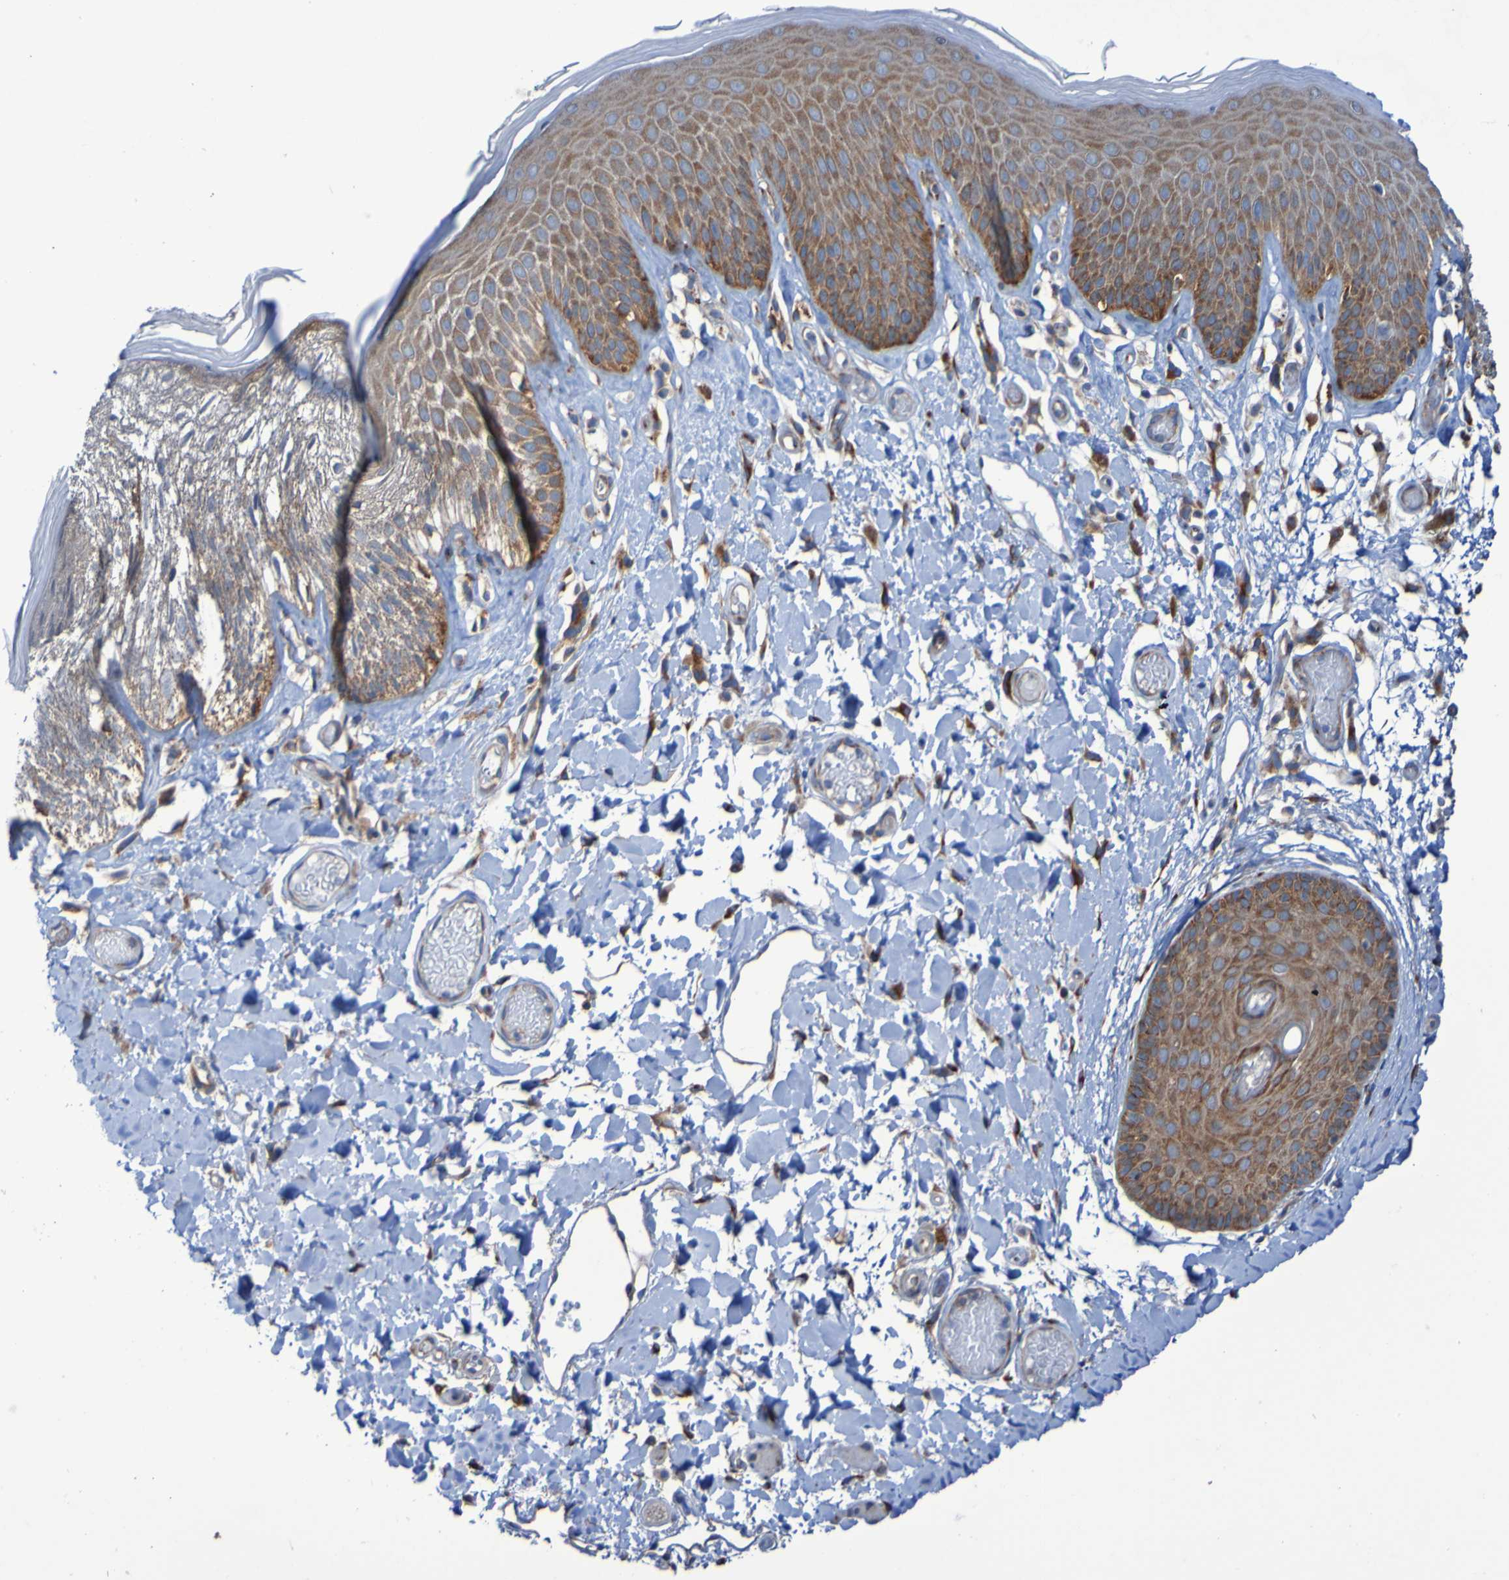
{"staining": {"intensity": "moderate", "quantity": ">75%", "location": "cytoplasmic/membranous"}, "tissue": "skin", "cell_type": "Epidermal cells", "image_type": "normal", "snomed": [{"axis": "morphology", "description": "Normal tissue, NOS"}, {"axis": "topography", "description": "Vulva"}], "caption": "Protein staining of benign skin exhibits moderate cytoplasmic/membranous staining in about >75% of epidermal cells. (DAB IHC with brightfield microscopy, high magnification).", "gene": "FKBP3", "patient": {"sex": "female", "age": 73}}